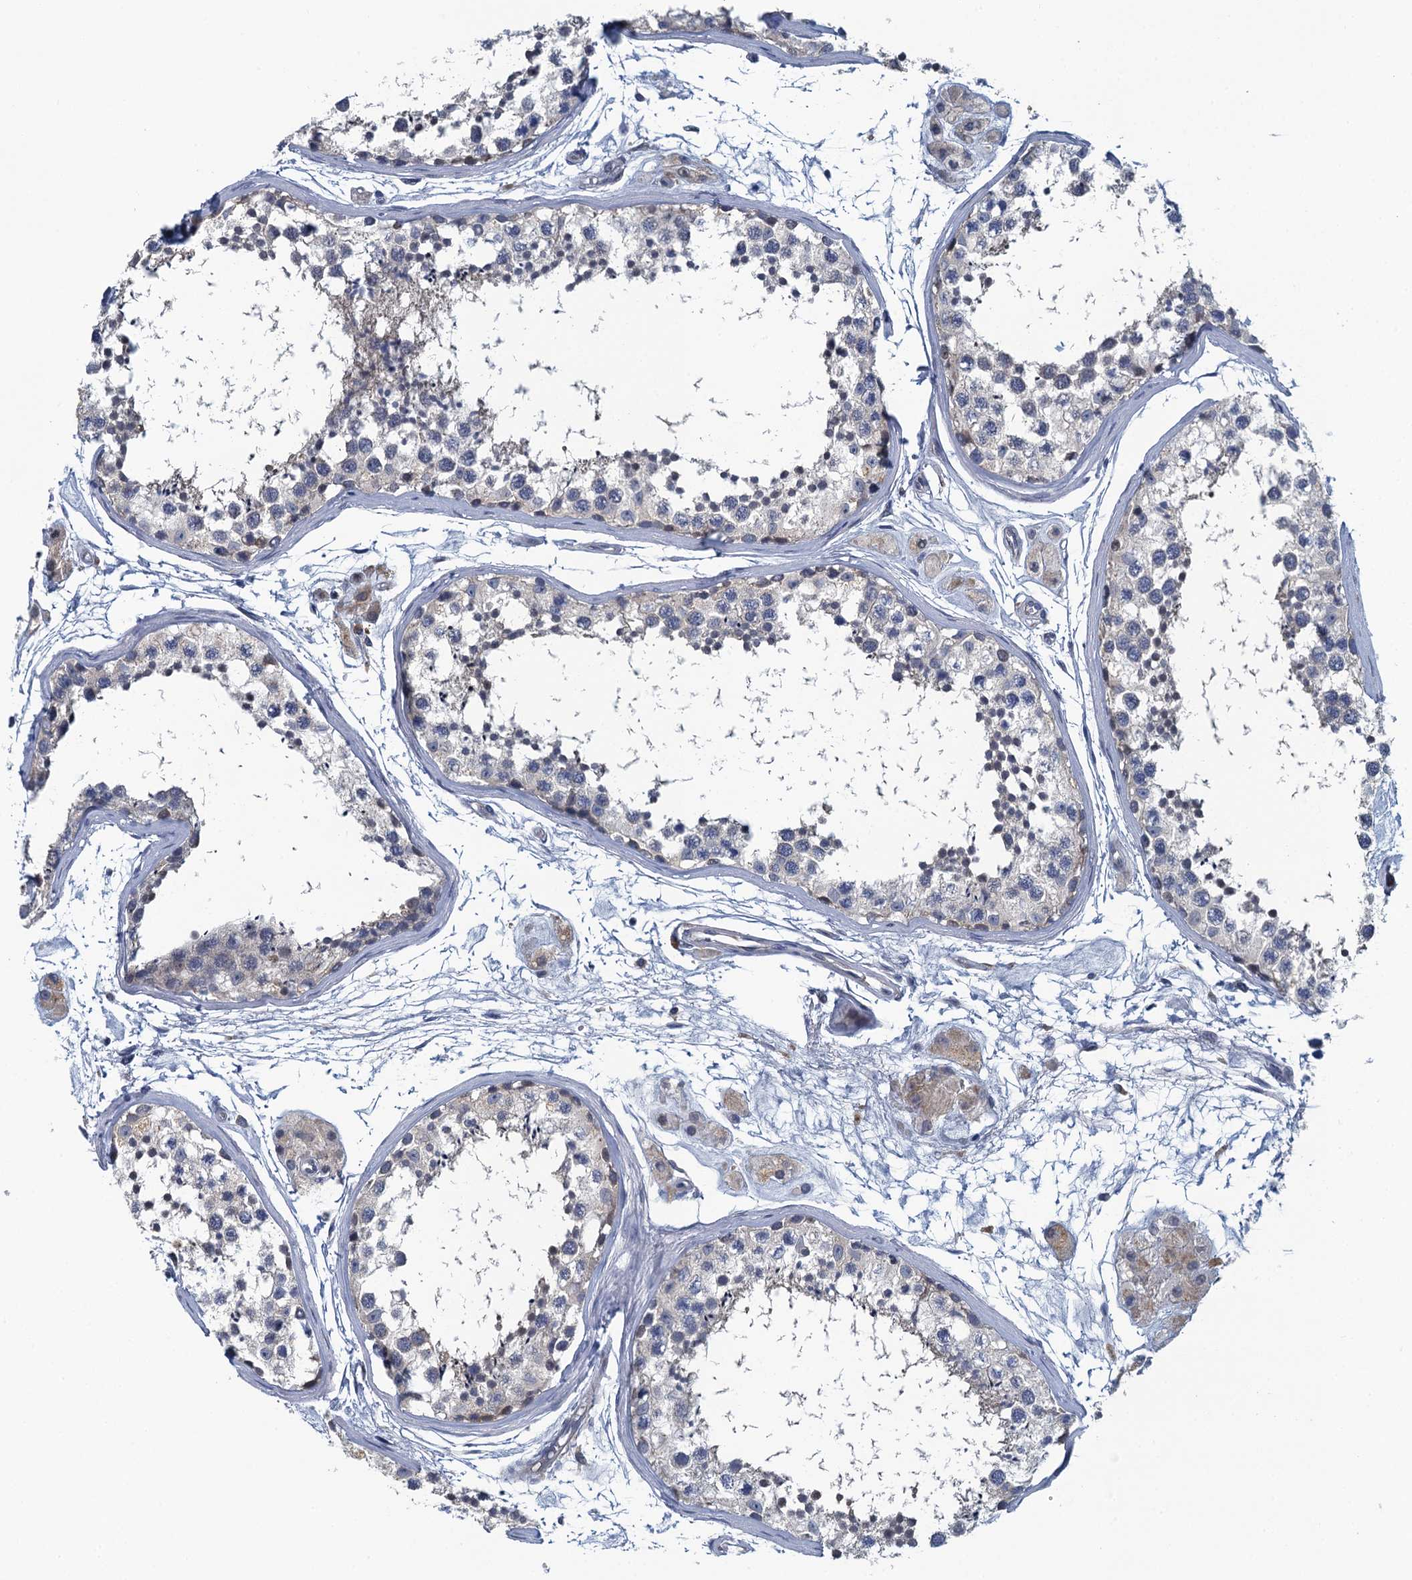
{"staining": {"intensity": "weak", "quantity": "25%-75%", "location": "cytoplasmic/membranous"}, "tissue": "testis", "cell_type": "Cells in seminiferous ducts", "image_type": "normal", "snomed": [{"axis": "morphology", "description": "Normal tissue, NOS"}, {"axis": "topography", "description": "Testis"}], "caption": "This histopathology image reveals IHC staining of benign testis, with low weak cytoplasmic/membranous expression in approximately 25%-75% of cells in seminiferous ducts.", "gene": "NCKAP1L", "patient": {"sex": "male", "age": 56}}